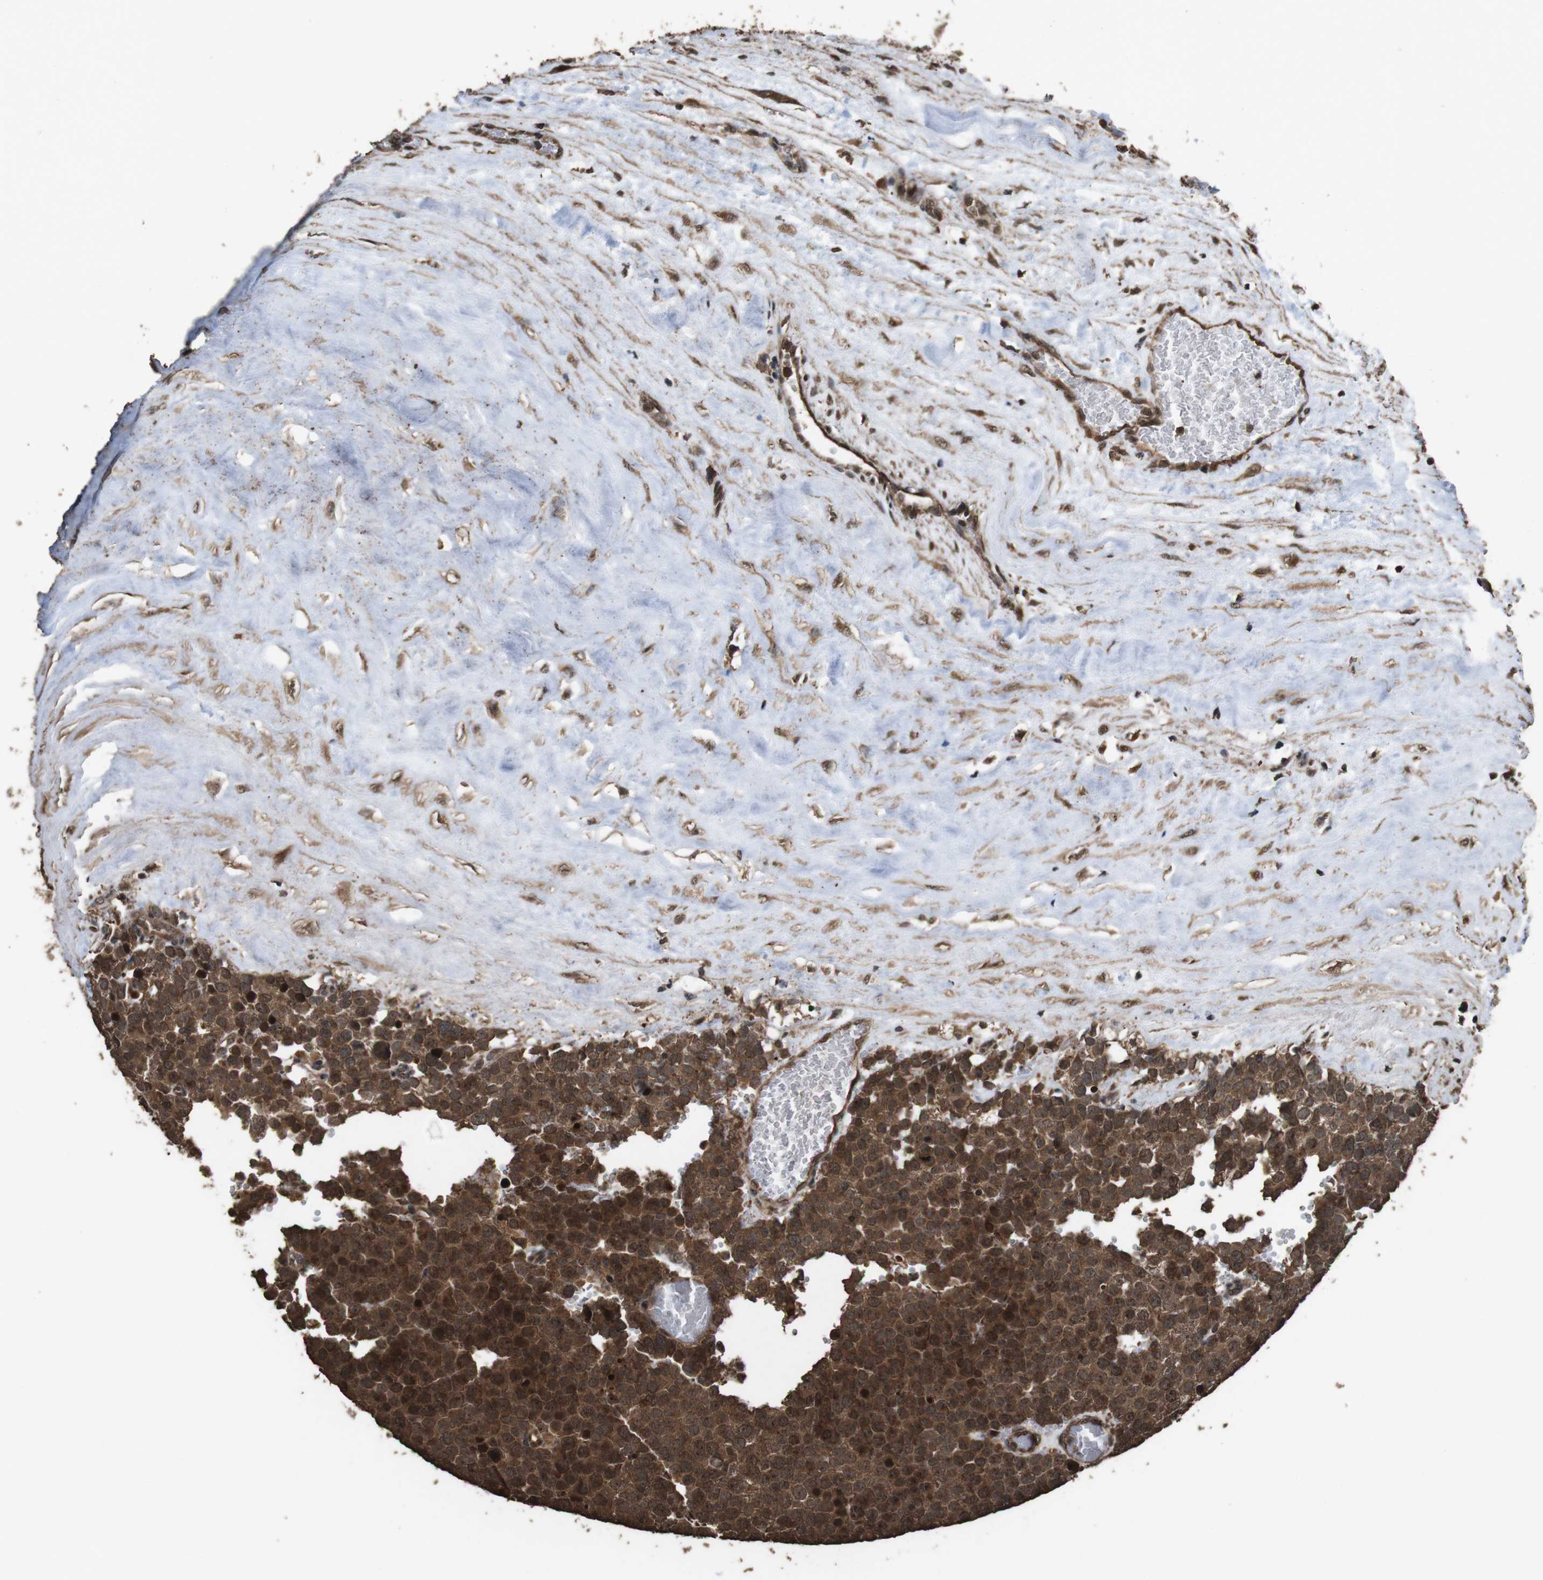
{"staining": {"intensity": "strong", "quantity": ">75%", "location": "cytoplasmic/membranous,nuclear"}, "tissue": "testis cancer", "cell_type": "Tumor cells", "image_type": "cancer", "snomed": [{"axis": "morphology", "description": "Normal tissue, NOS"}, {"axis": "morphology", "description": "Seminoma, NOS"}, {"axis": "topography", "description": "Testis"}], "caption": "Testis cancer (seminoma) stained for a protein (brown) demonstrates strong cytoplasmic/membranous and nuclear positive expression in approximately >75% of tumor cells.", "gene": "RRAS2", "patient": {"sex": "male", "age": 71}}